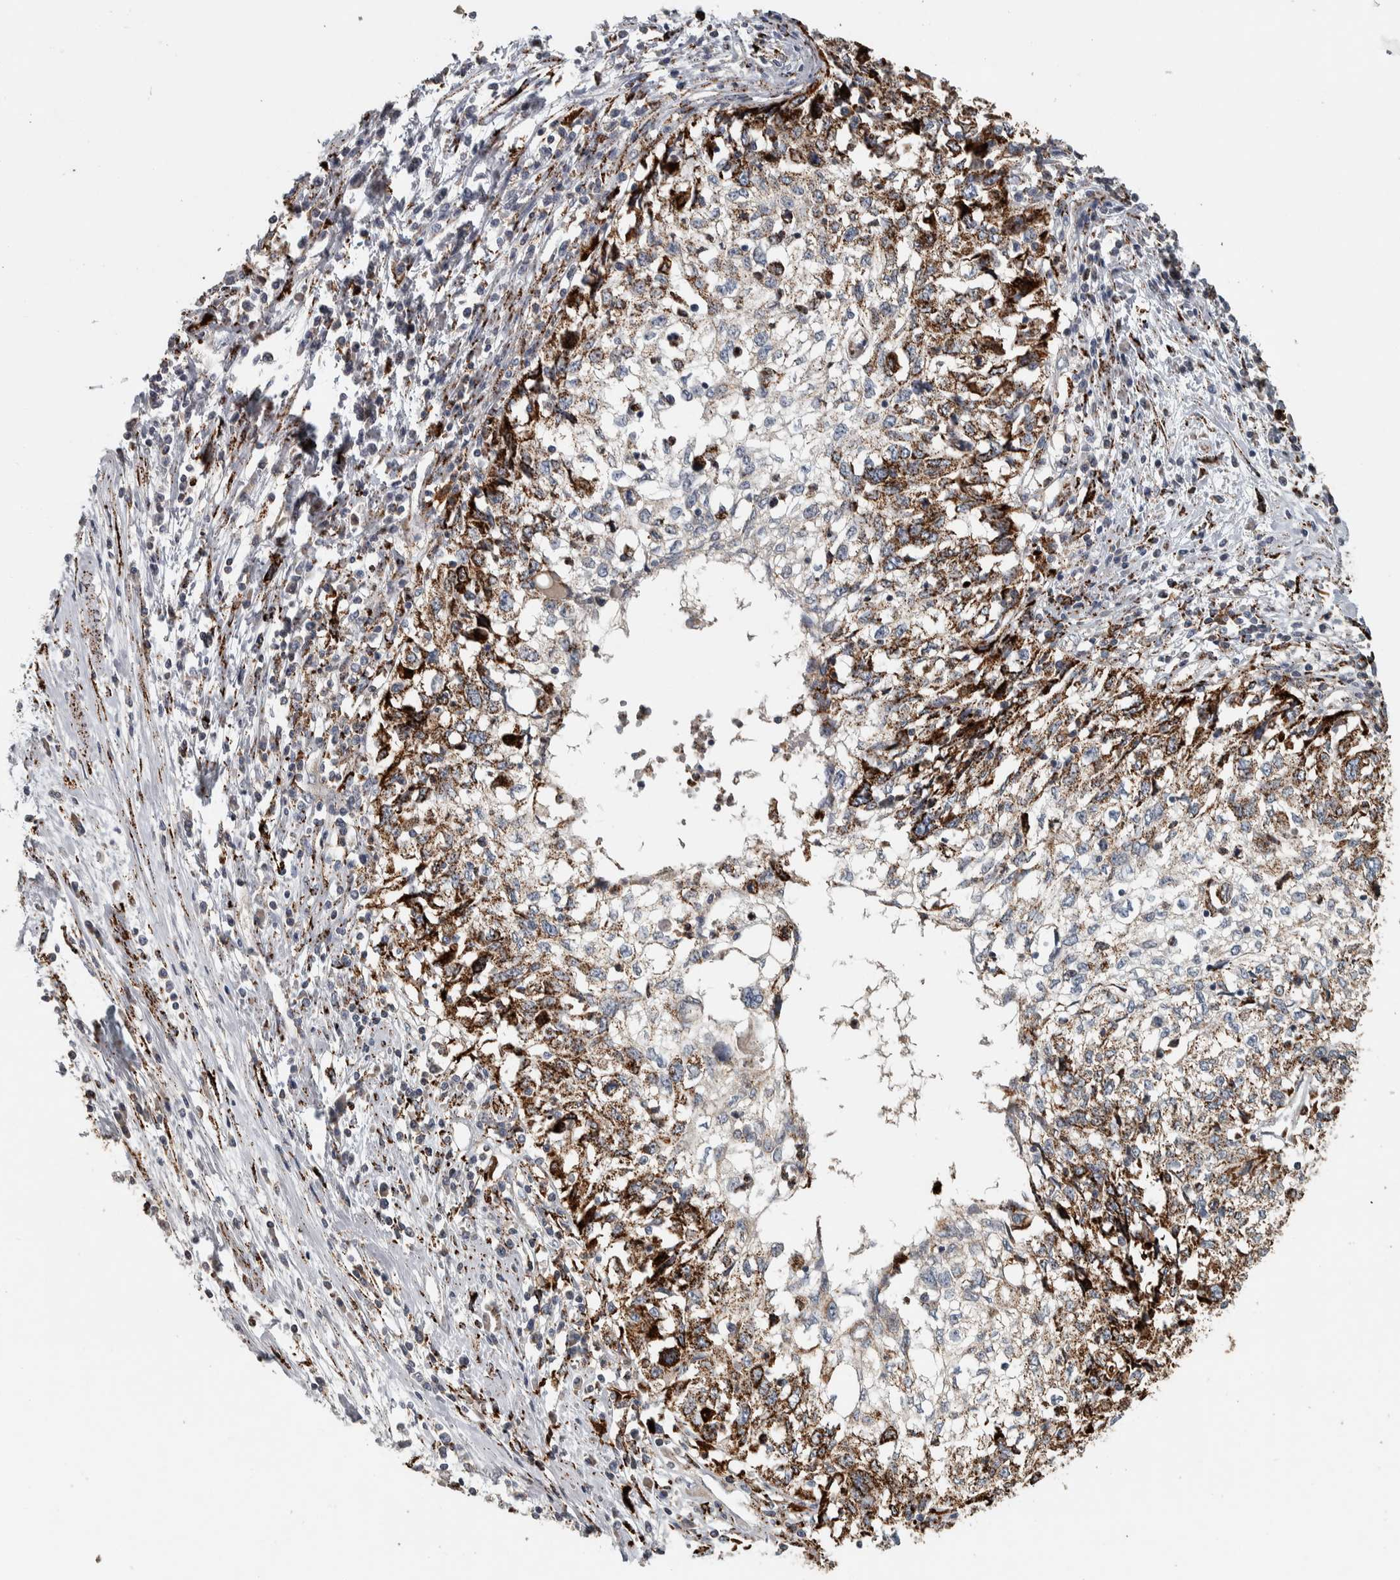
{"staining": {"intensity": "strong", "quantity": ">75%", "location": "cytoplasmic/membranous"}, "tissue": "cervical cancer", "cell_type": "Tumor cells", "image_type": "cancer", "snomed": [{"axis": "morphology", "description": "Squamous cell carcinoma, NOS"}, {"axis": "topography", "description": "Cervix"}], "caption": "The micrograph exhibits immunohistochemical staining of squamous cell carcinoma (cervical). There is strong cytoplasmic/membranous expression is seen in about >75% of tumor cells.", "gene": "FAM78A", "patient": {"sex": "female", "age": 57}}